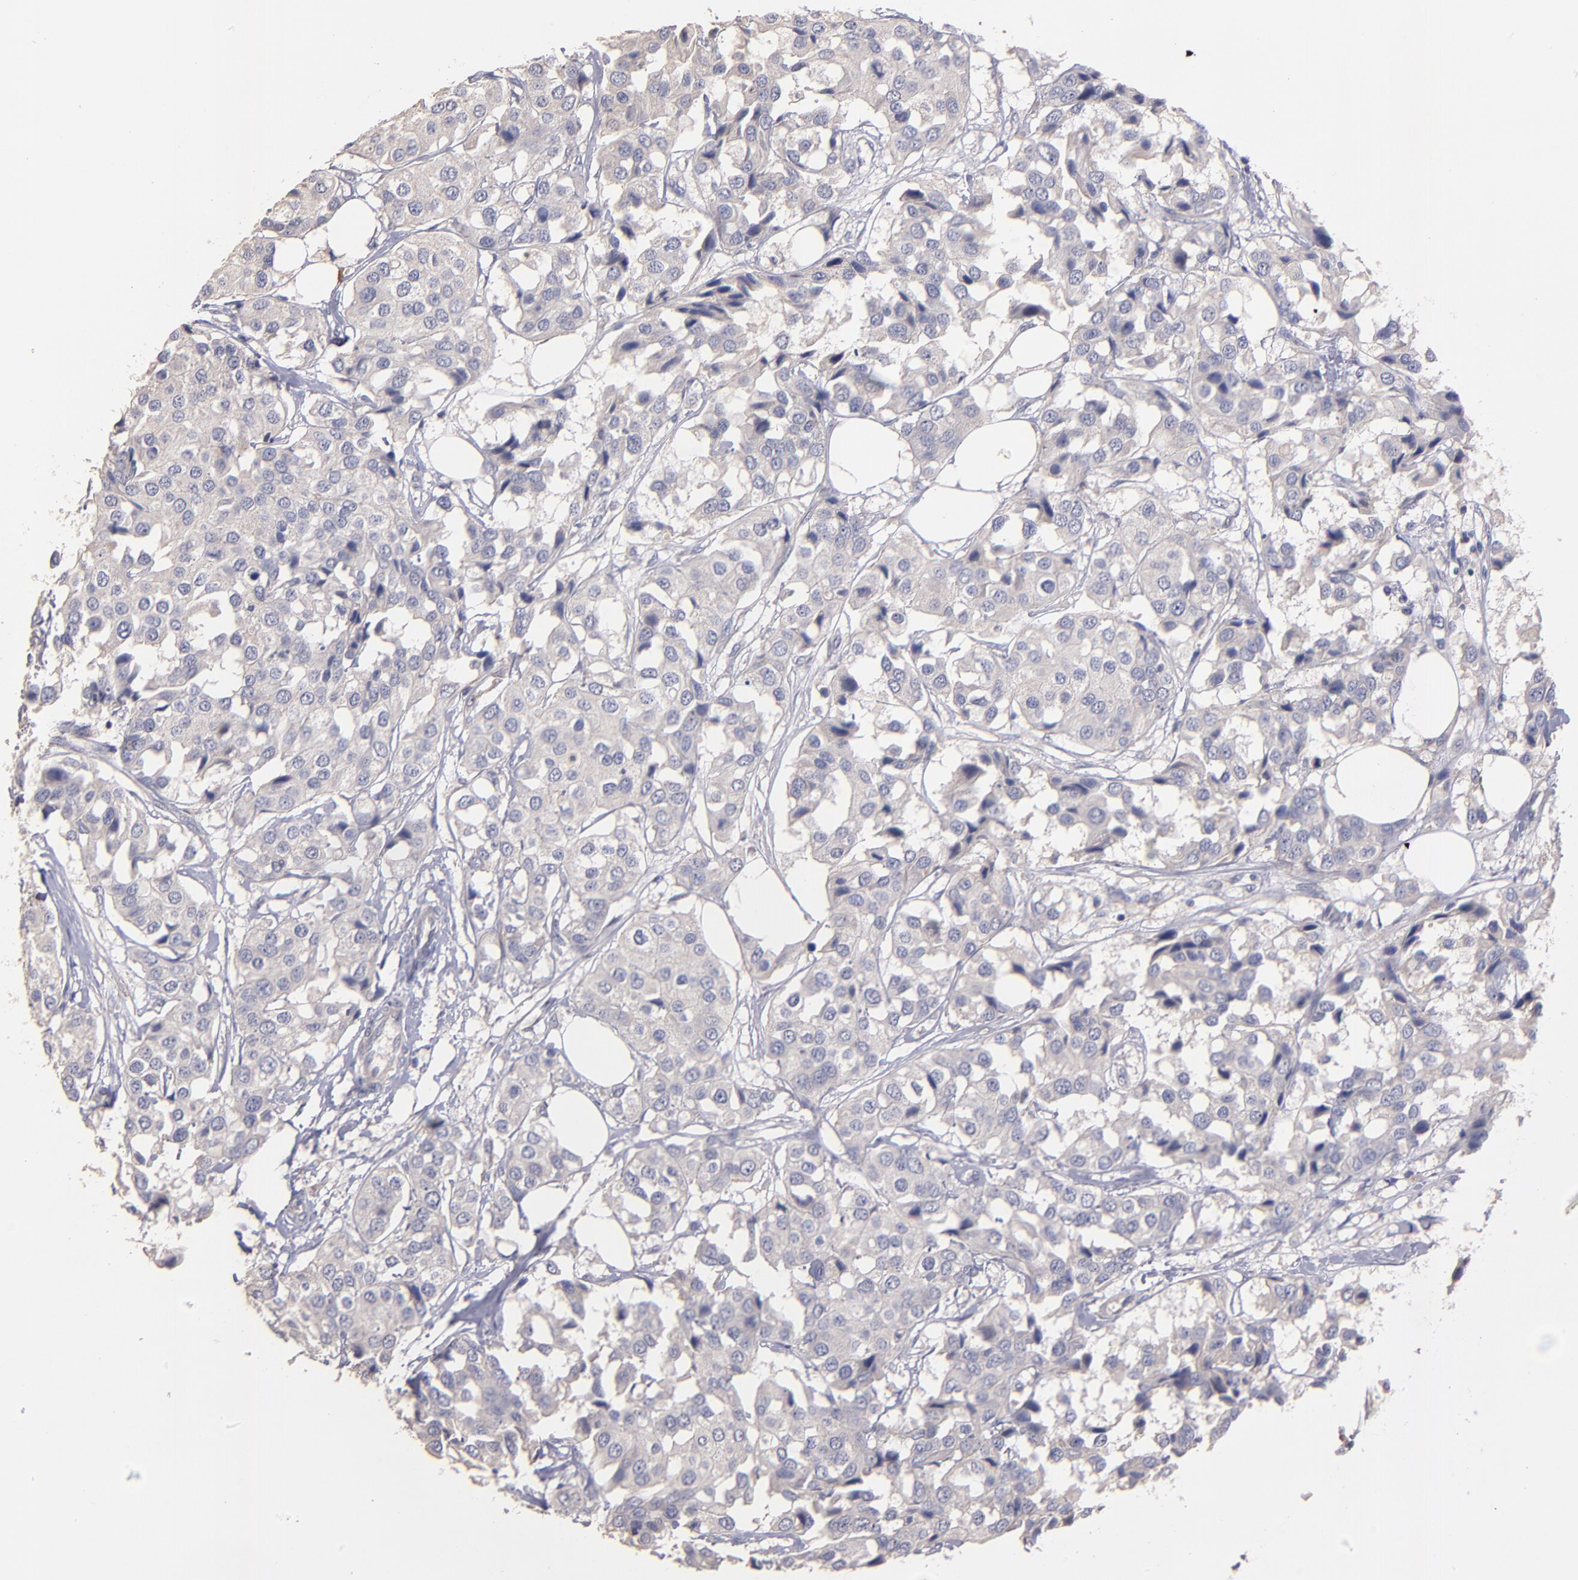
{"staining": {"intensity": "negative", "quantity": "none", "location": "none"}, "tissue": "breast cancer", "cell_type": "Tumor cells", "image_type": "cancer", "snomed": [{"axis": "morphology", "description": "Duct carcinoma"}, {"axis": "topography", "description": "Breast"}], "caption": "This image is of breast cancer (invasive ductal carcinoma) stained with immunohistochemistry to label a protein in brown with the nuclei are counter-stained blue. There is no expression in tumor cells.", "gene": "MAGEE1", "patient": {"sex": "female", "age": 80}}